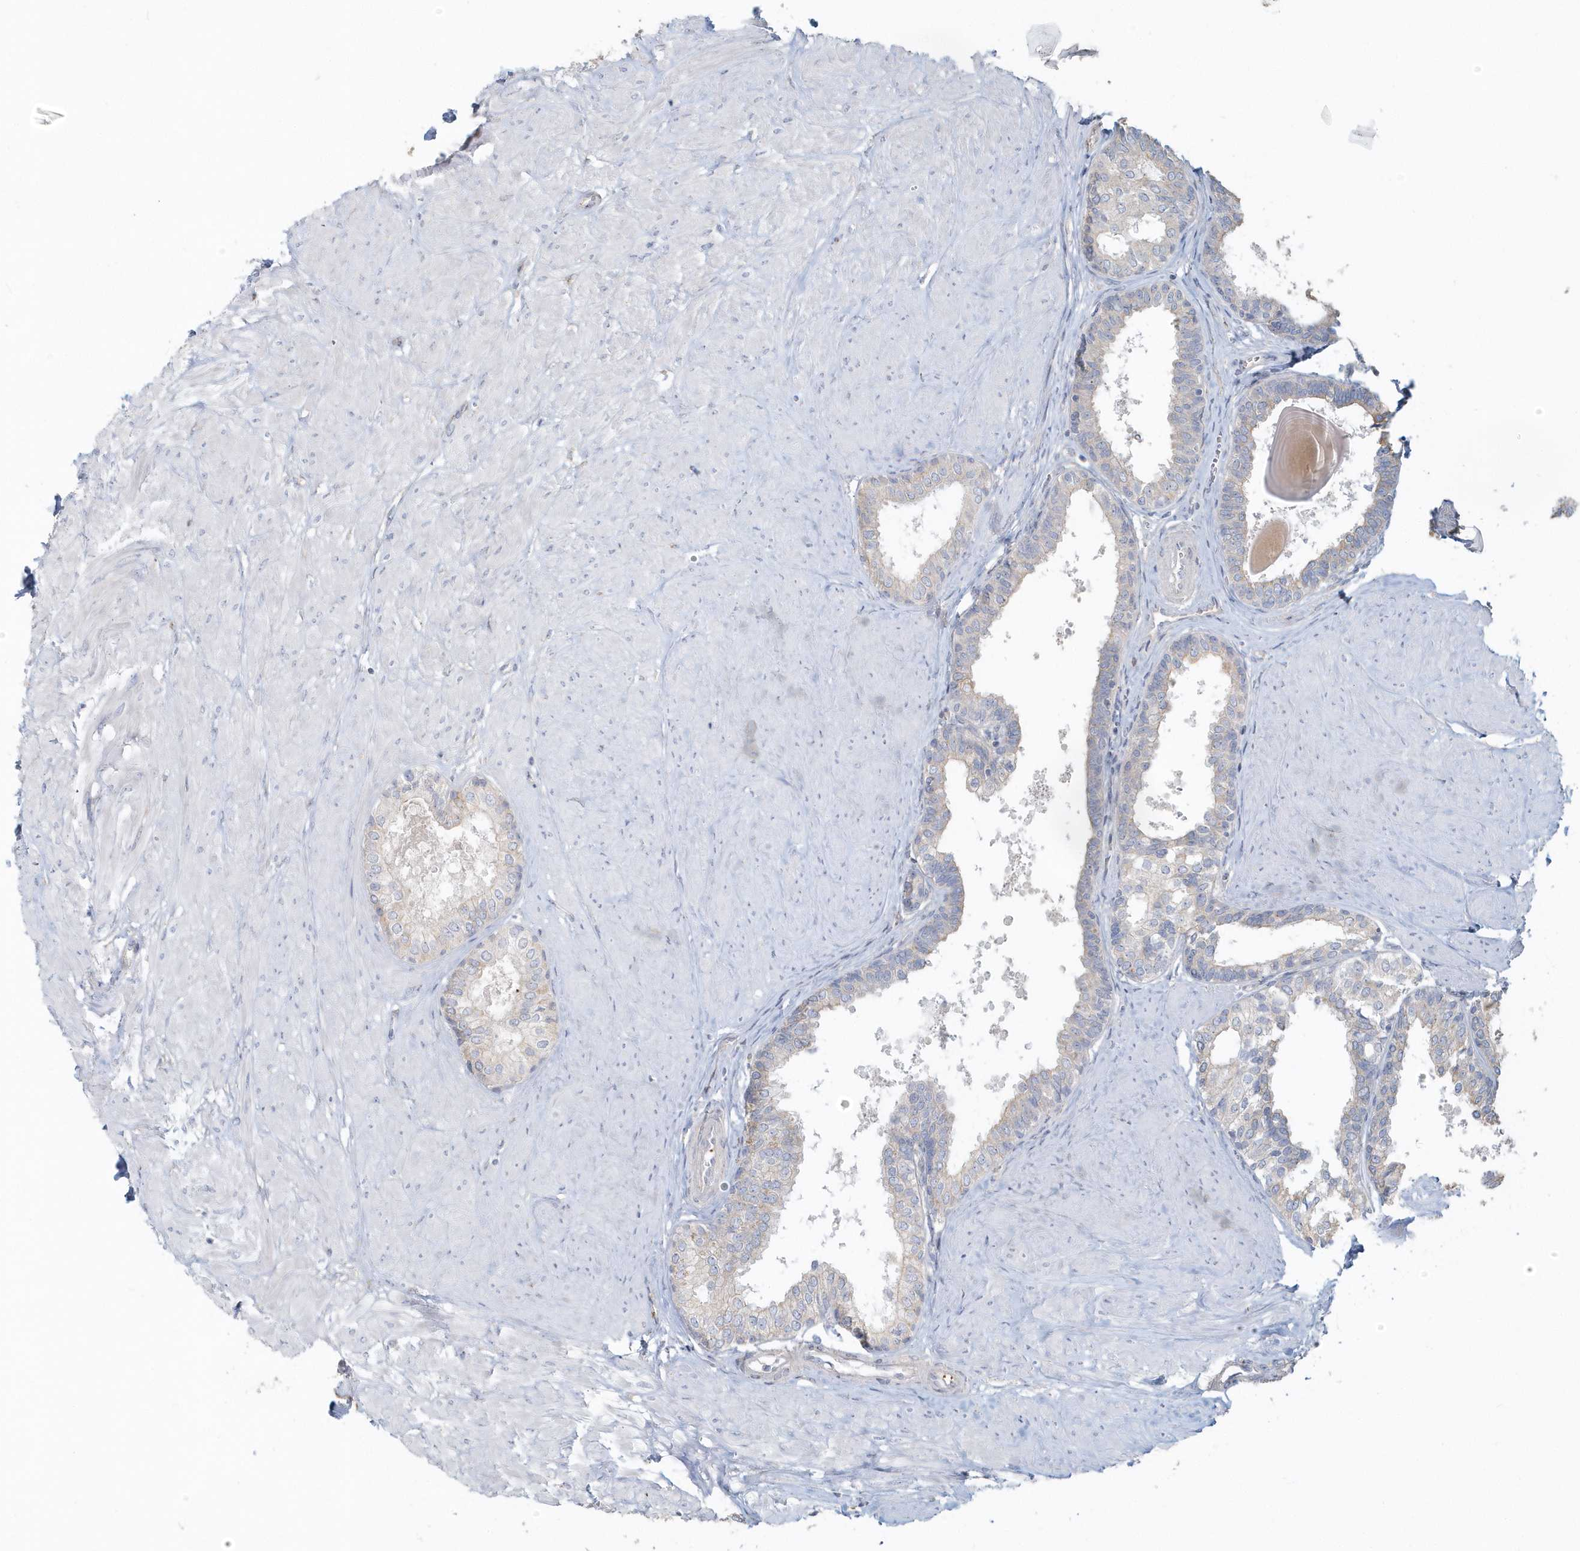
{"staining": {"intensity": "weak", "quantity": "<25%", "location": "cytoplasmic/membranous"}, "tissue": "prostate", "cell_type": "Glandular cells", "image_type": "normal", "snomed": [{"axis": "morphology", "description": "Normal tissue, NOS"}, {"axis": "topography", "description": "Prostate"}], "caption": "Prostate stained for a protein using immunohistochemistry demonstrates no staining glandular cells.", "gene": "MMRN1", "patient": {"sex": "male", "age": 48}}